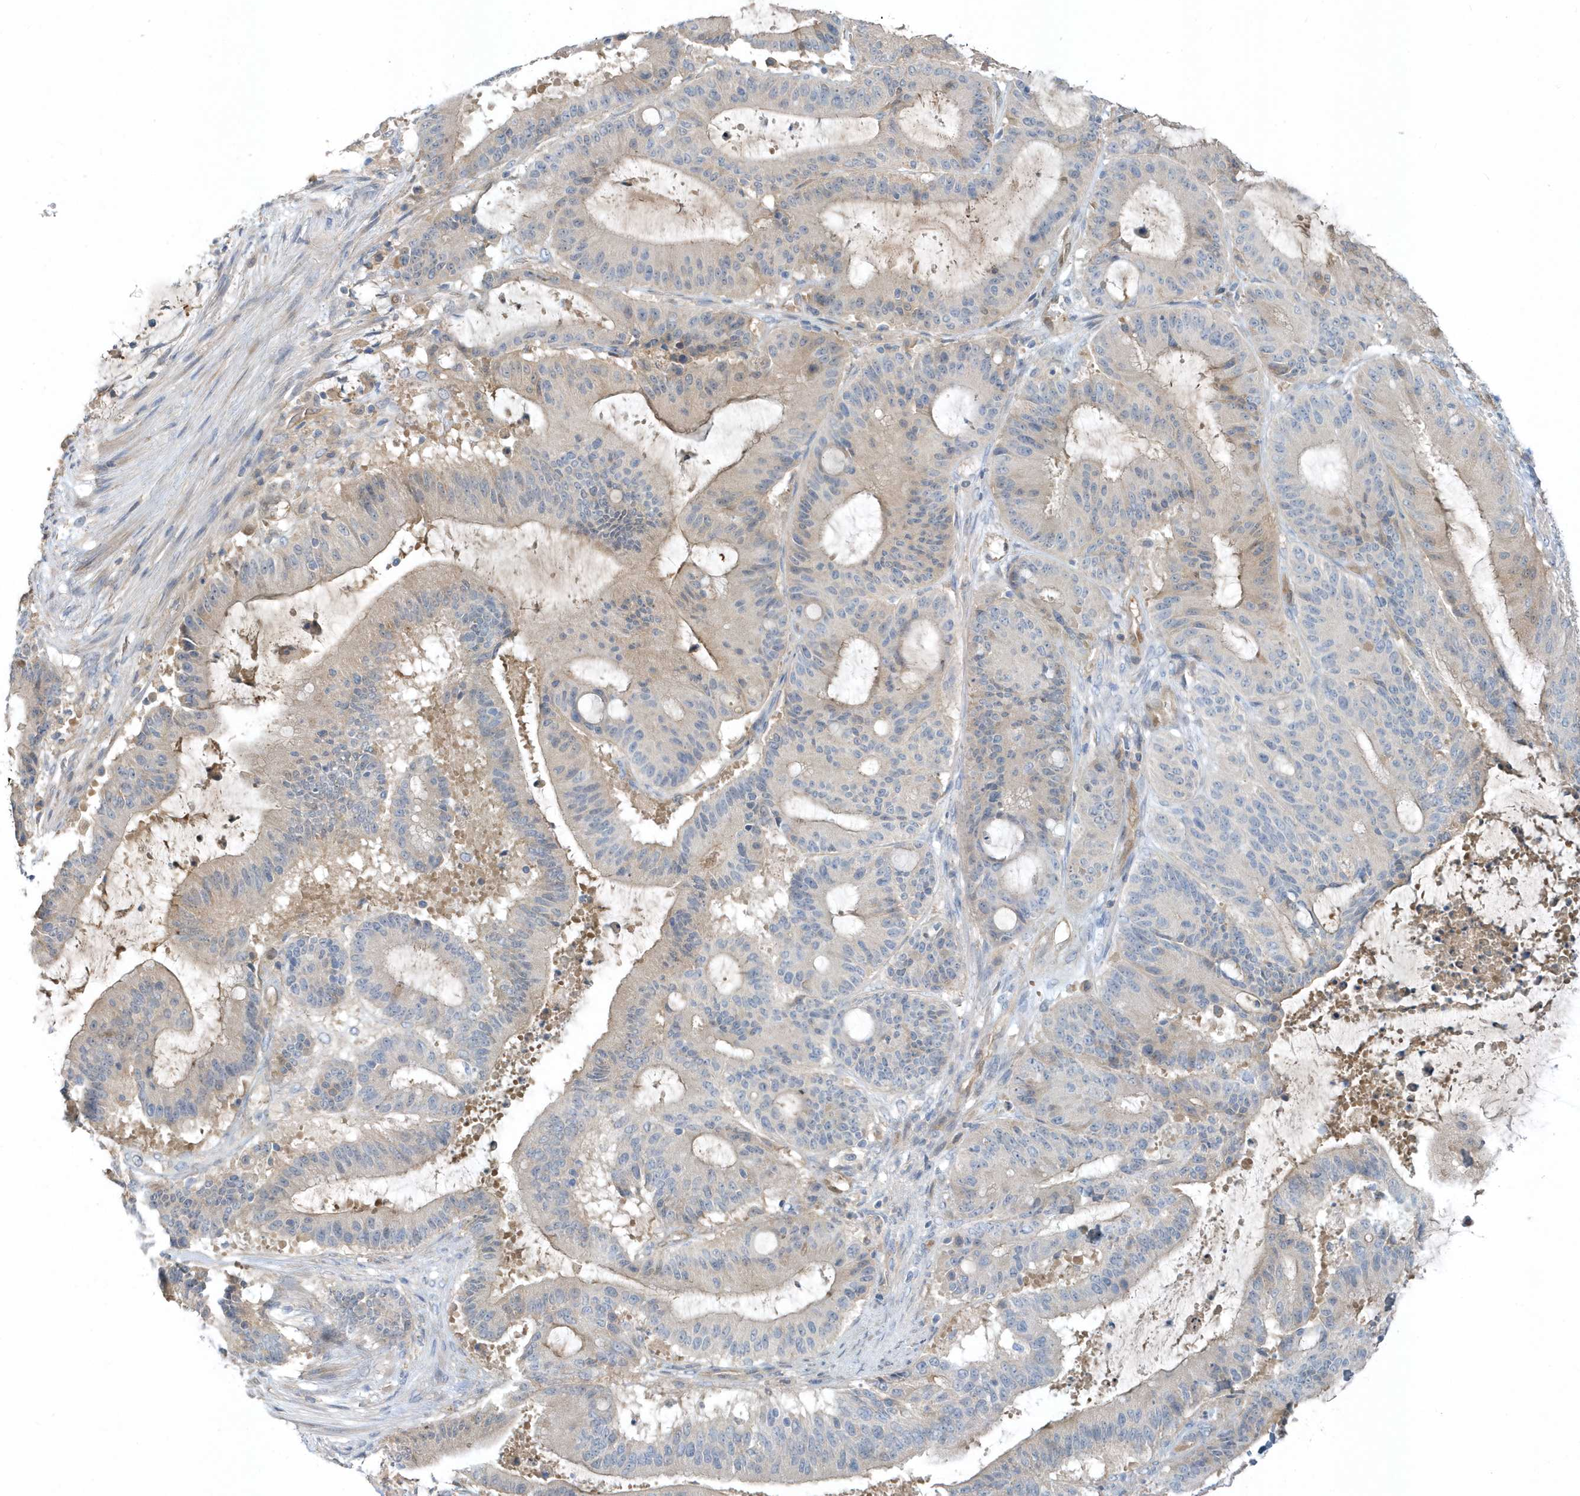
{"staining": {"intensity": "weak", "quantity": "<25%", "location": "cytoplasmic/membranous"}, "tissue": "liver cancer", "cell_type": "Tumor cells", "image_type": "cancer", "snomed": [{"axis": "morphology", "description": "Normal tissue, NOS"}, {"axis": "morphology", "description": "Cholangiocarcinoma"}, {"axis": "topography", "description": "Liver"}, {"axis": "topography", "description": "Peripheral nerve tissue"}], "caption": "IHC photomicrograph of neoplastic tissue: human liver cancer (cholangiocarcinoma) stained with DAB displays no significant protein positivity in tumor cells.", "gene": "USP53", "patient": {"sex": "female", "age": 73}}